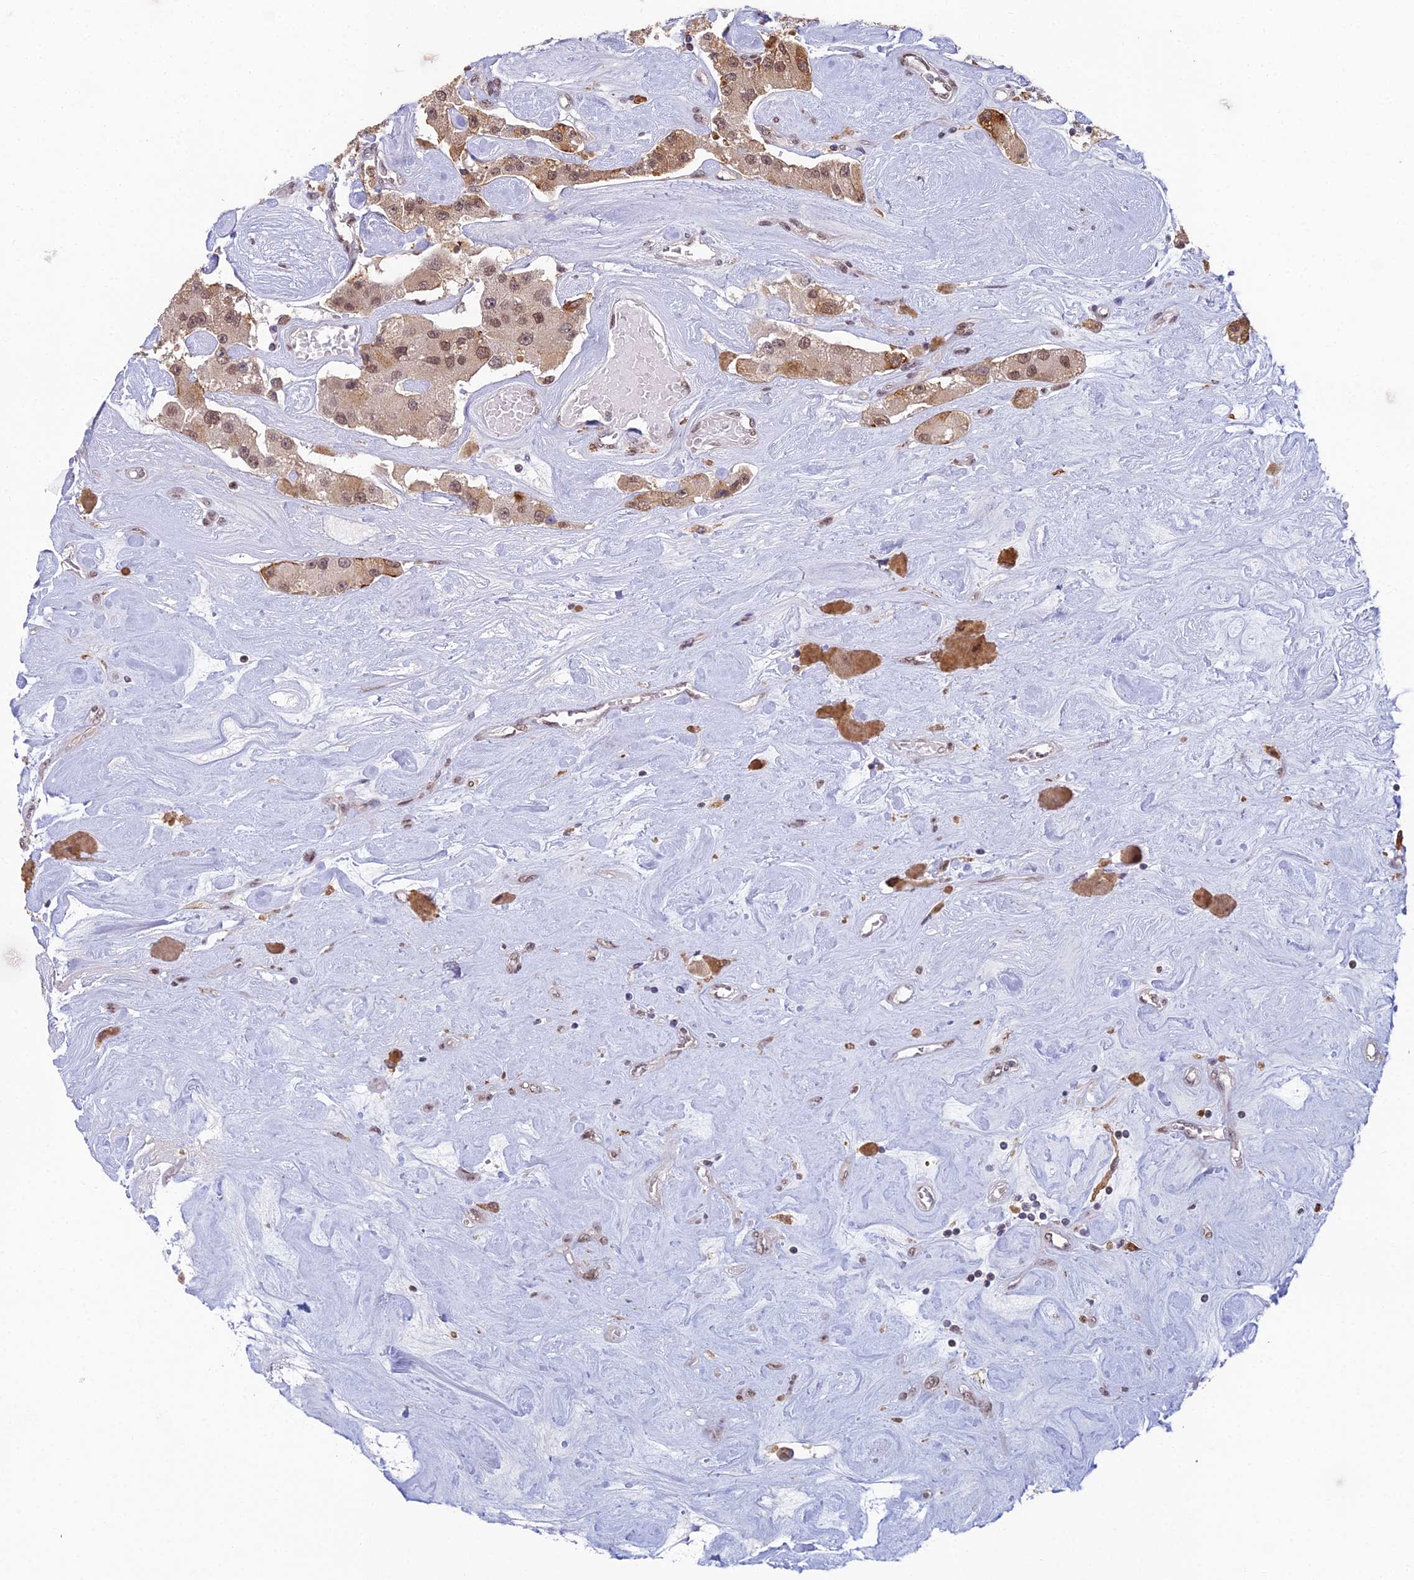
{"staining": {"intensity": "moderate", "quantity": ">75%", "location": "nuclear"}, "tissue": "carcinoid", "cell_type": "Tumor cells", "image_type": "cancer", "snomed": [{"axis": "morphology", "description": "Carcinoid, malignant, NOS"}, {"axis": "topography", "description": "Pancreas"}], "caption": "An image showing moderate nuclear expression in approximately >75% of tumor cells in carcinoid, as visualized by brown immunohistochemical staining.", "gene": "ABHD17A", "patient": {"sex": "male", "age": 41}}